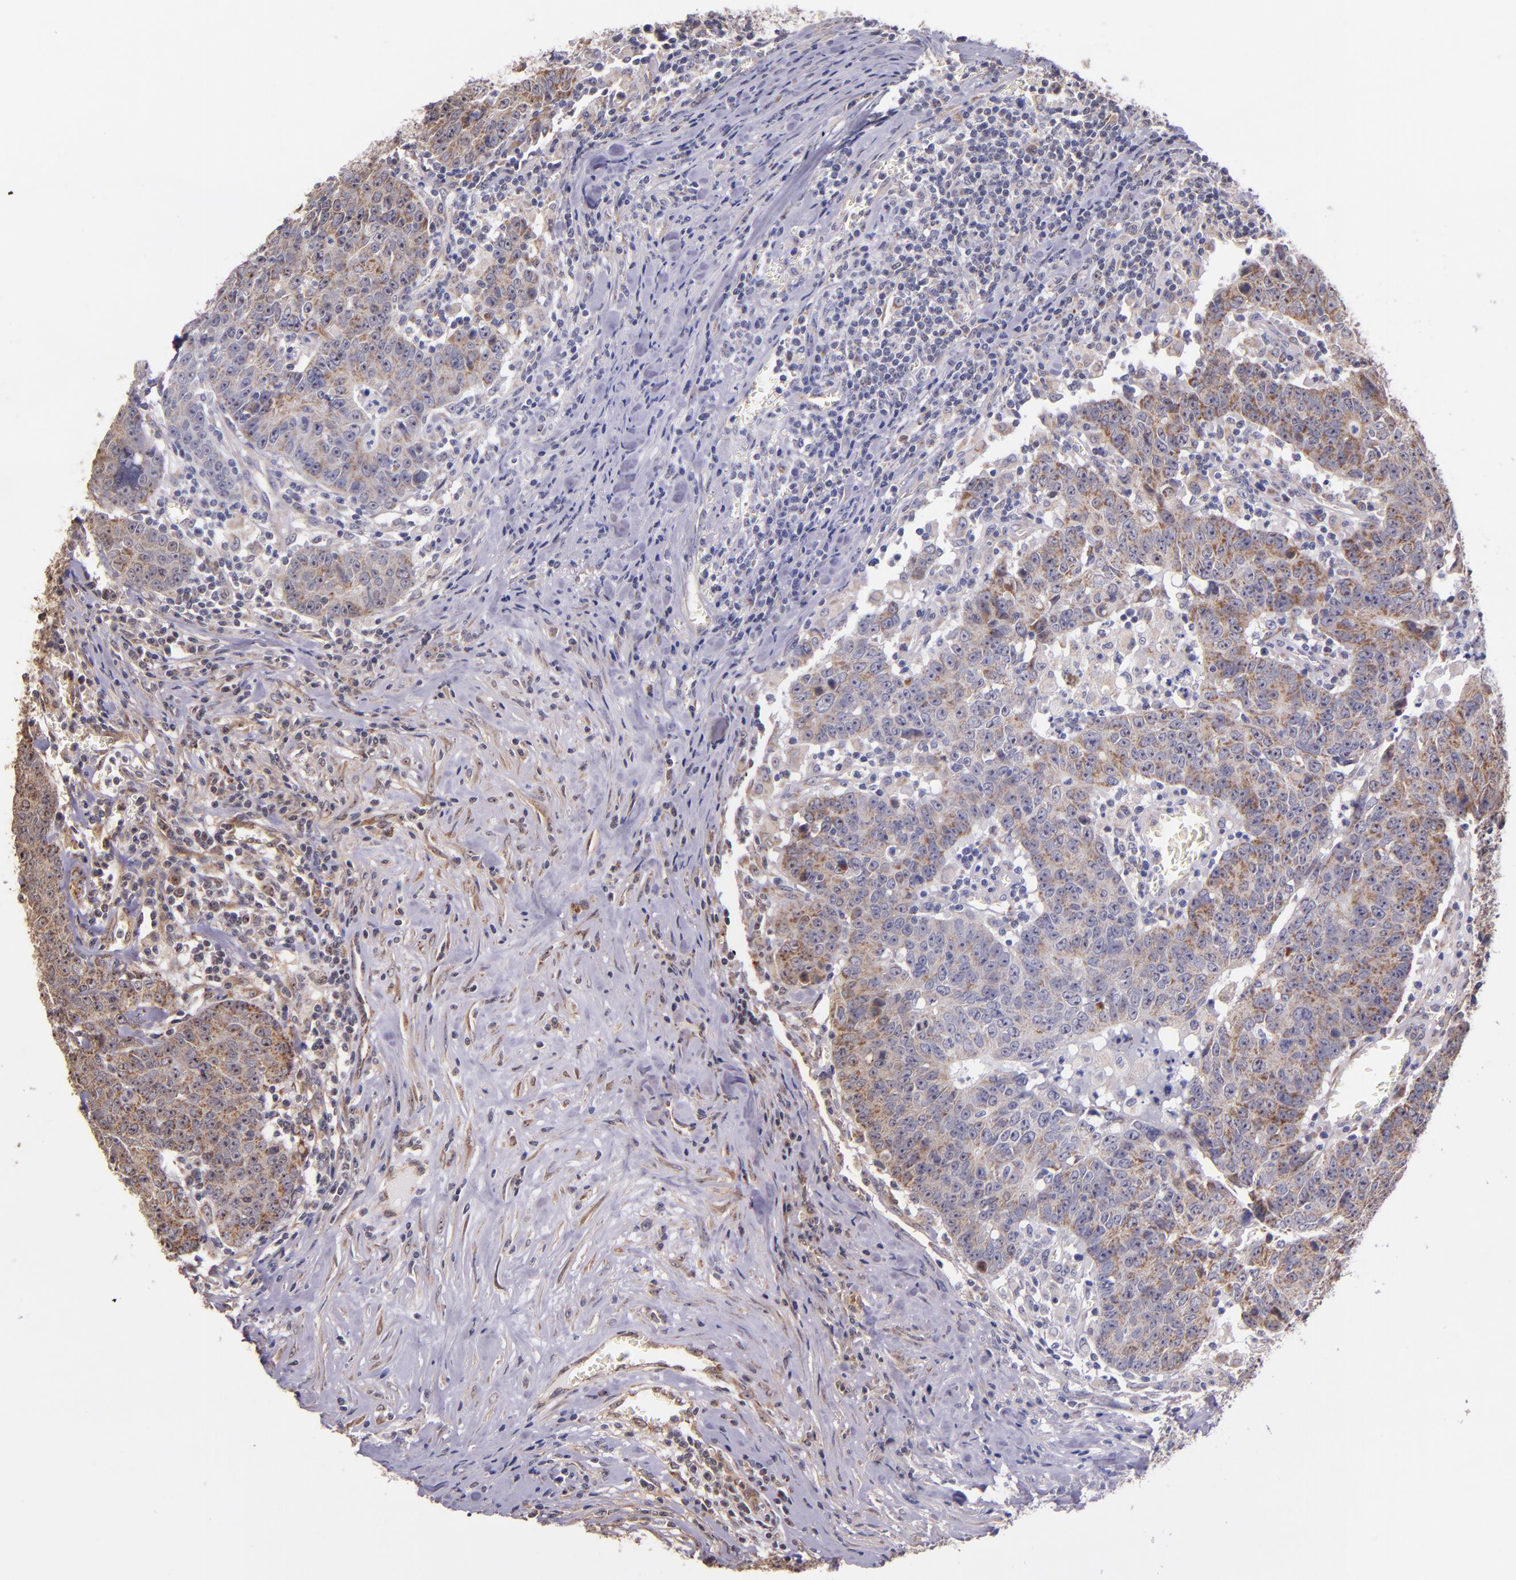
{"staining": {"intensity": "moderate", "quantity": ">75%", "location": "cytoplasmic/membranous"}, "tissue": "colorectal cancer", "cell_type": "Tumor cells", "image_type": "cancer", "snomed": [{"axis": "morphology", "description": "Adenocarcinoma, NOS"}, {"axis": "topography", "description": "Colon"}], "caption": "Protein expression analysis of human colorectal cancer (adenocarcinoma) reveals moderate cytoplasmic/membranous expression in about >75% of tumor cells.", "gene": "SHC1", "patient": {"sex": "female", "age": 53}}